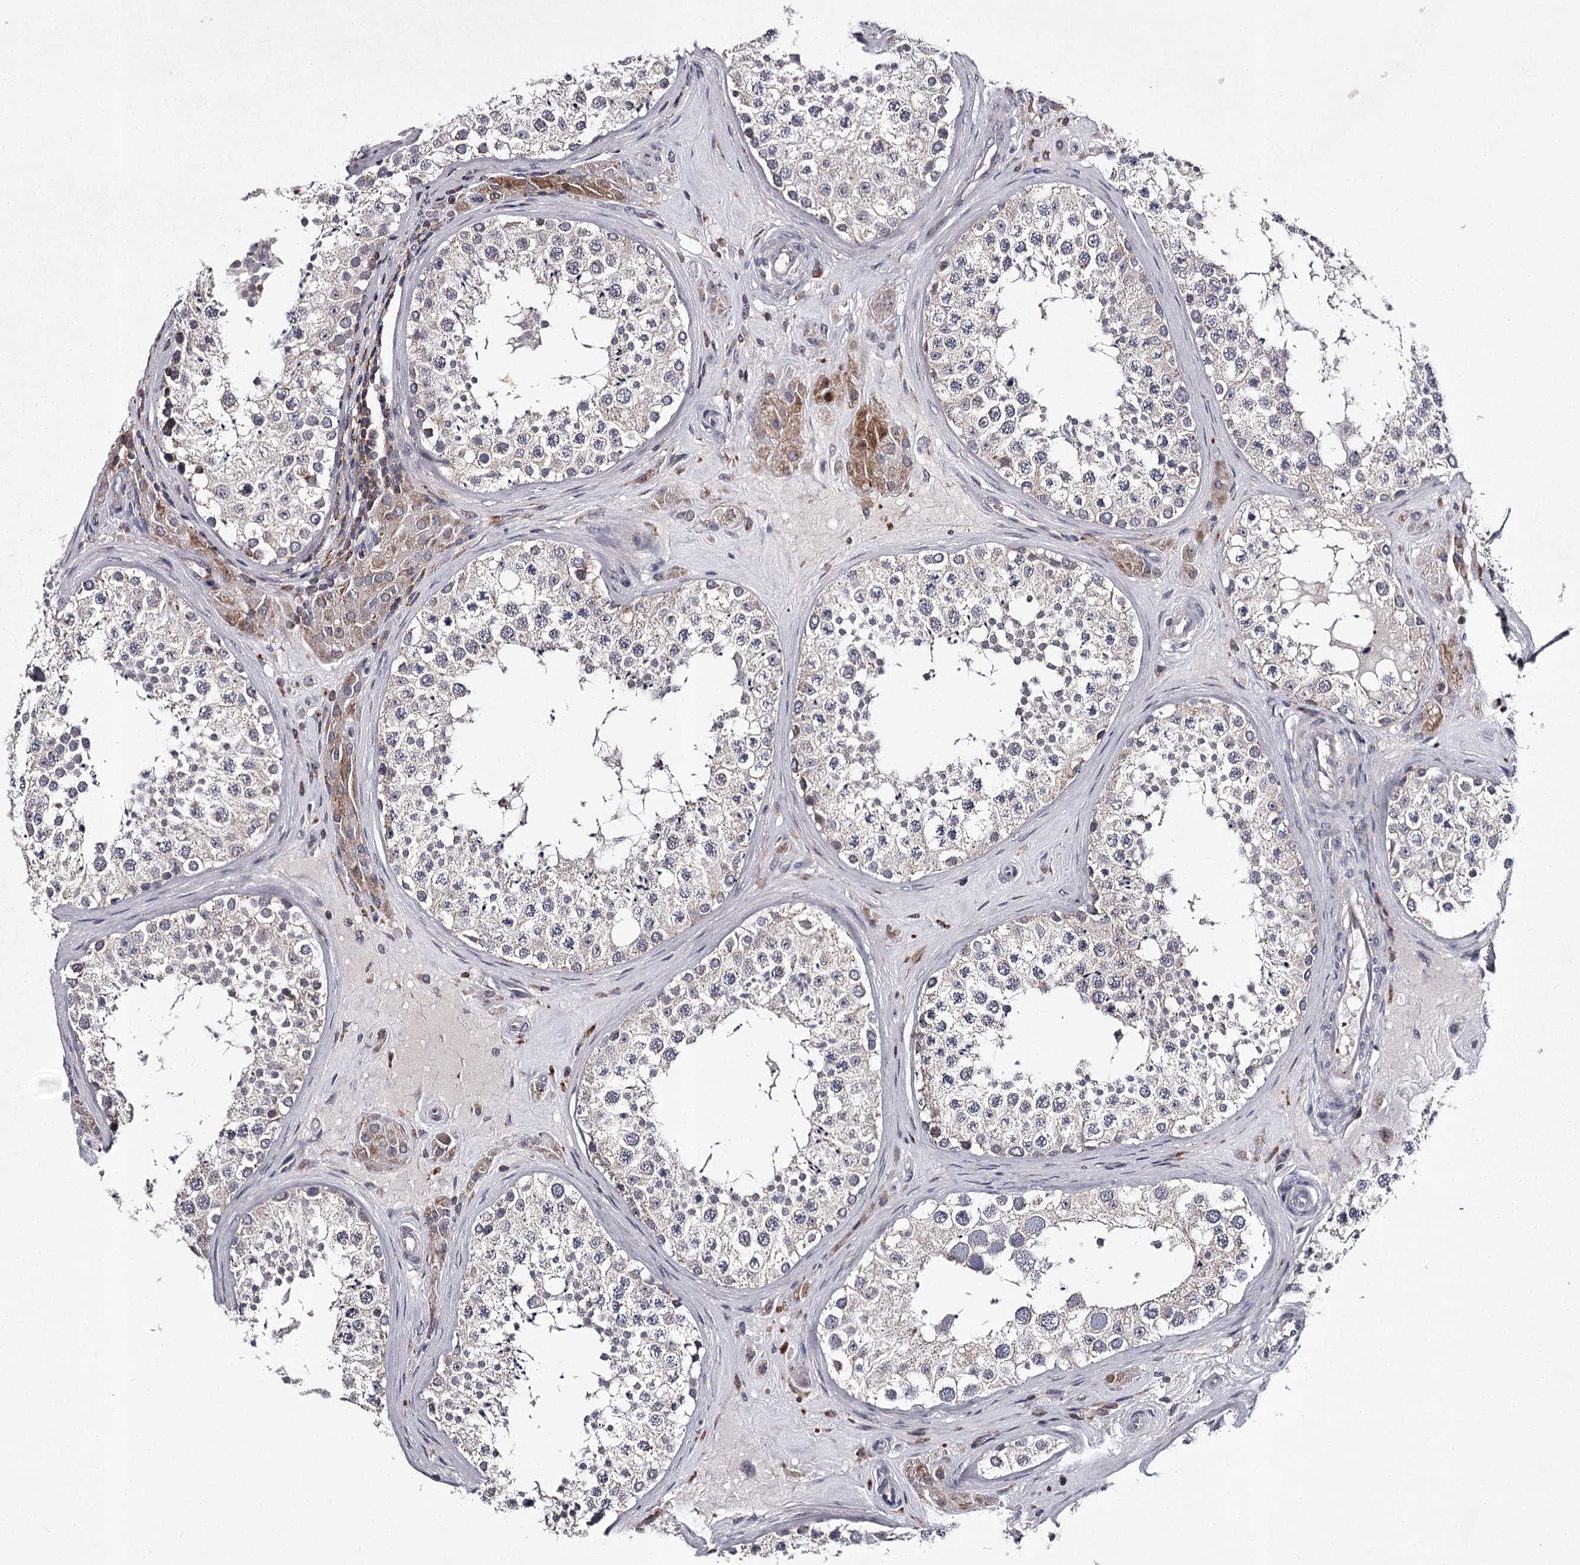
{"staining": {"intensity": "weak", "quantity": "<25%", "location": "cytoplasmic/membranous"}, "tissue": "testis", "cell_type": "Cells in seminiferous ducts", "image_type": "normal", "snomed": [{"axis": "morphology", "description": "Normal tissue, NOS"}, {"axis": "topography", "description": "Testis"}], "caption": "This is an immunohistochemistry (IHC) image of normal testis. There is no expression in cells in seminiferous ducts.", "gene": "RASSF6", "patient": {"sex": "male", "age": 46}}